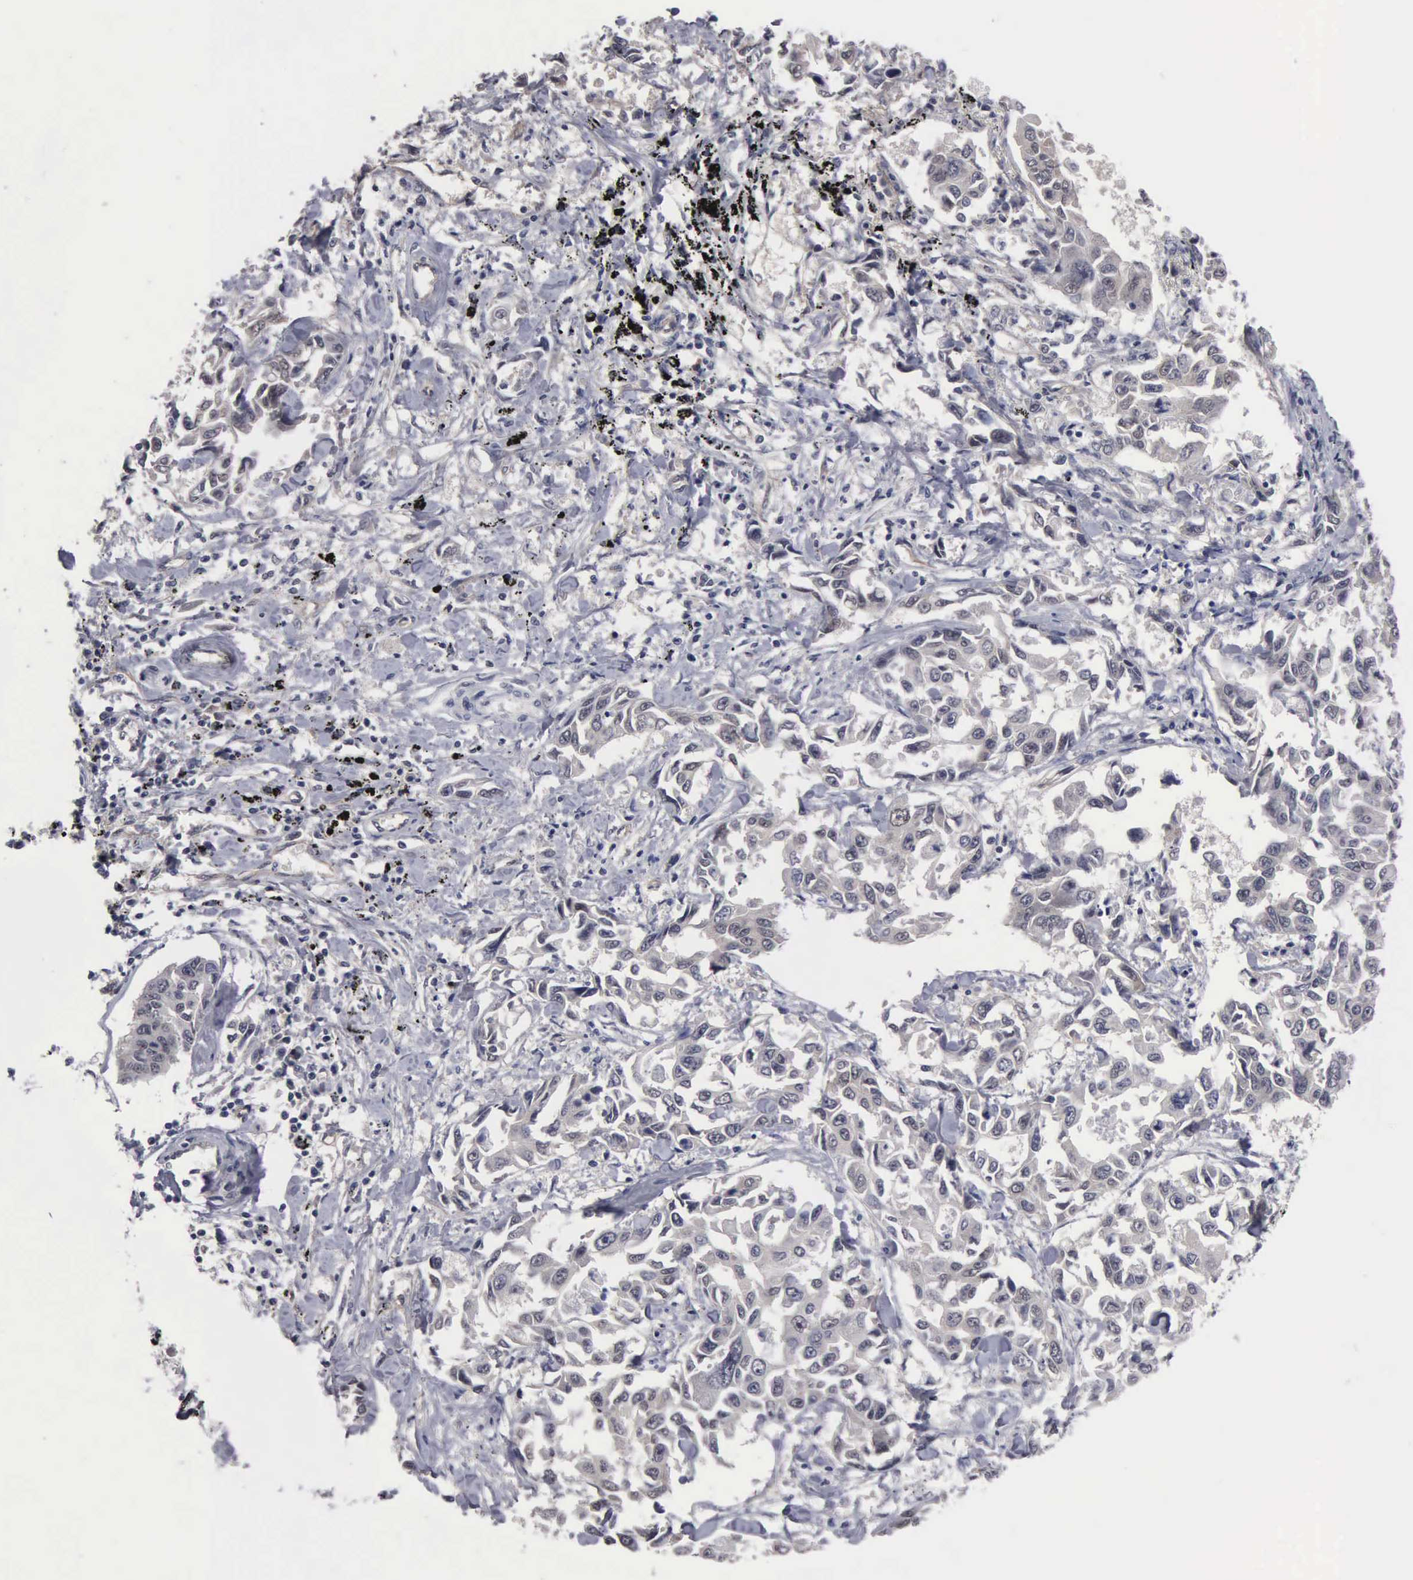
{"staining": {"intensity": "negative", "quantity": "none", "location": "none"}, "tissue": "lung cancer", "cell_type": "Tumor cells", "image_type": "cancer", "snomed": [{"axis": "morphology", "description": "Adenocarcinoma, NOS"}, {"axis": "topography", "description": "Lung"}], "caption": "The immunohistochemistry histopathology image has no significant expression in tumor cells of lung cancer tissue.", "gene": "ZBTB33", "patient": {"sex": "male", "age": 64}}